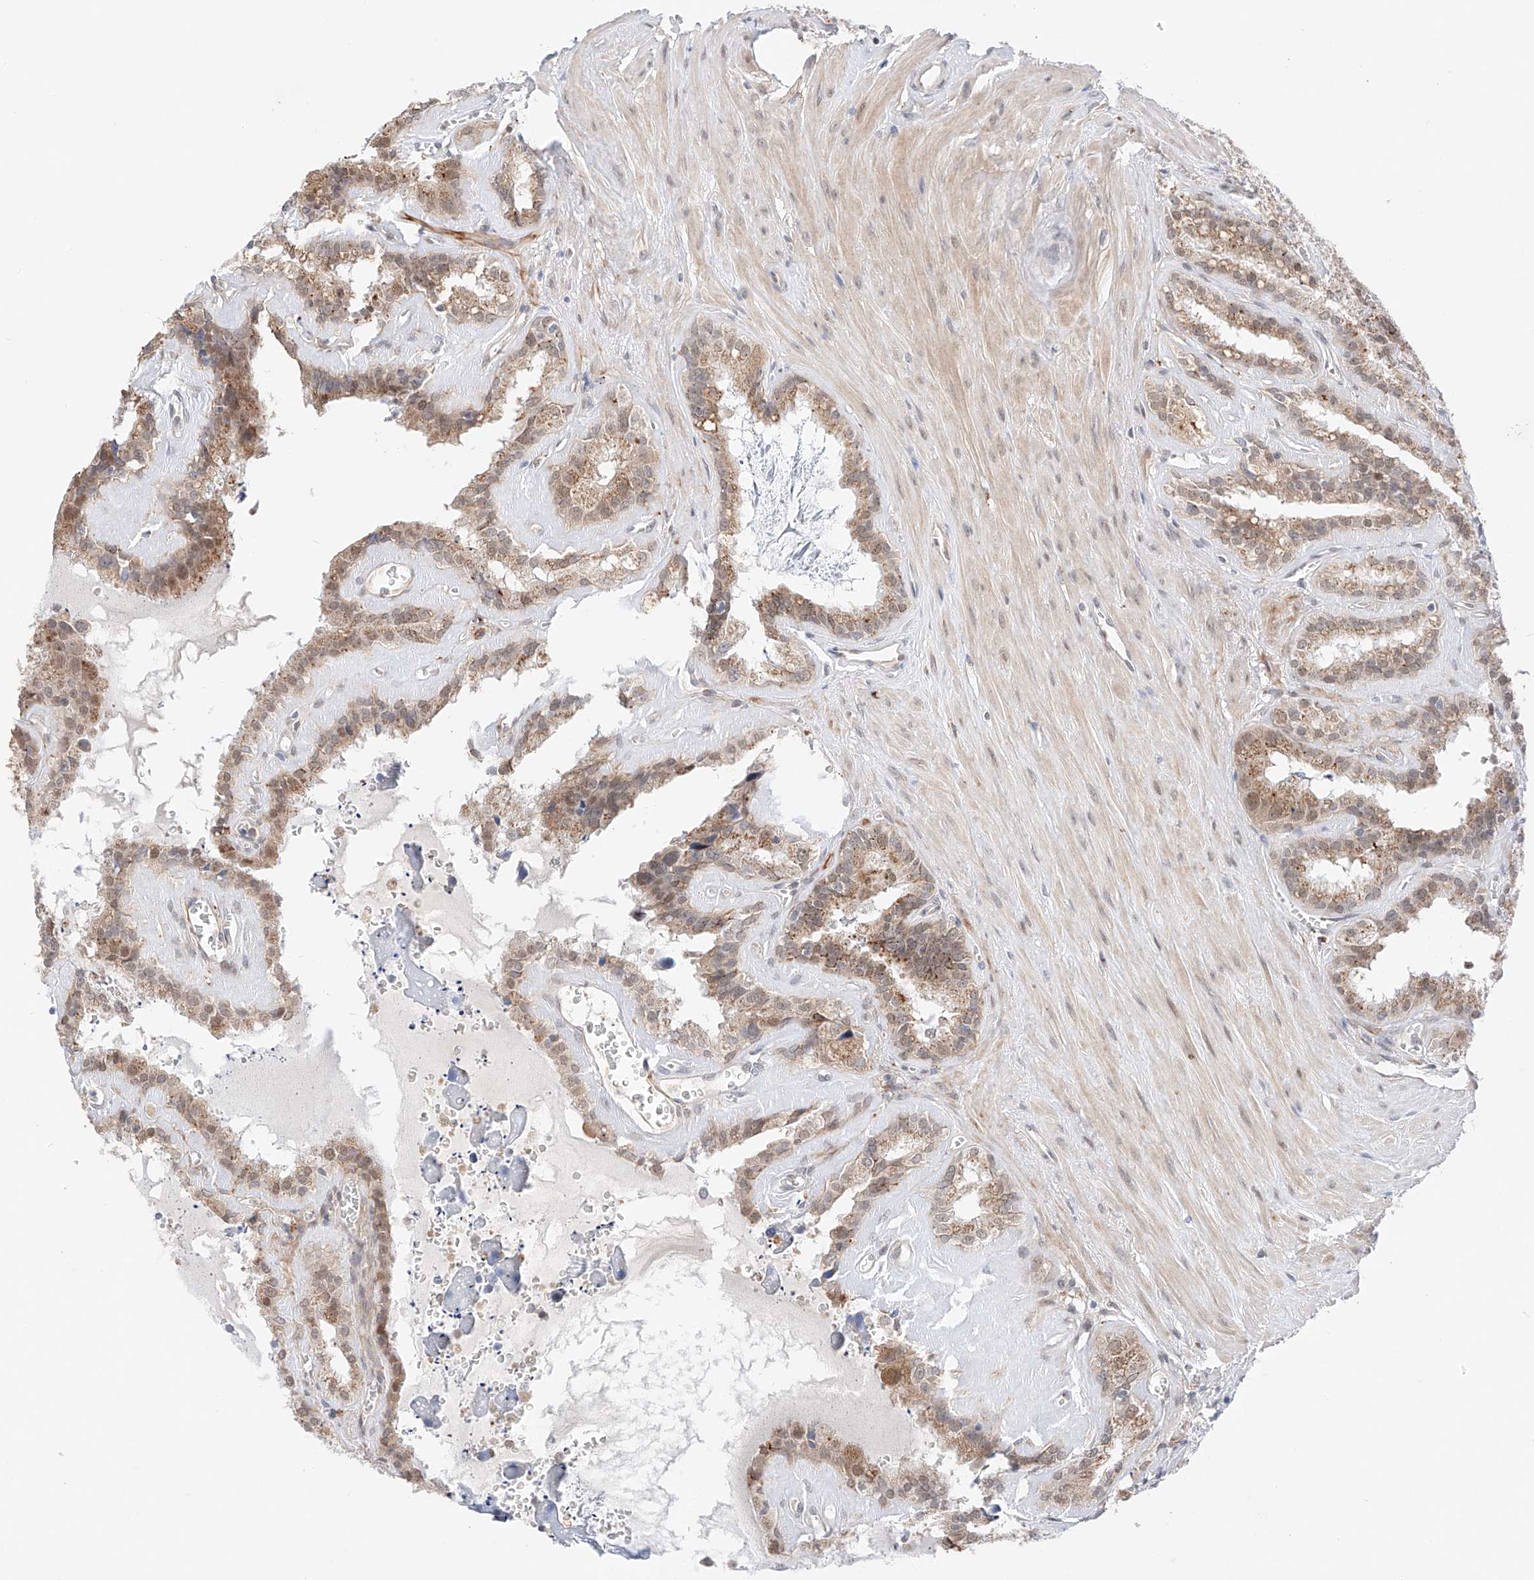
{"staining": {"intensity": "moderate", "quantity": ">75%", "location": "cytoplasmic/membranous"}, "tissue": "seminal vesicle", "cell_type": "Glandular cells", "image_type": "normal", "snomed": [{"axis": "morphology", "description": "Normal tissue, NOS"}, {"axis": "topography", "description": "Prostate"}, {"axis": "topography", "description": "Seminal veicle"}], "caption": "IHC of benign seminal vesicle exhibits medium levels of moderate cytoplasmic/membranous staining in about >75% of glandular cells.", "gene": "GCNT1", "patient": {"sex": "male", "age": 59}}